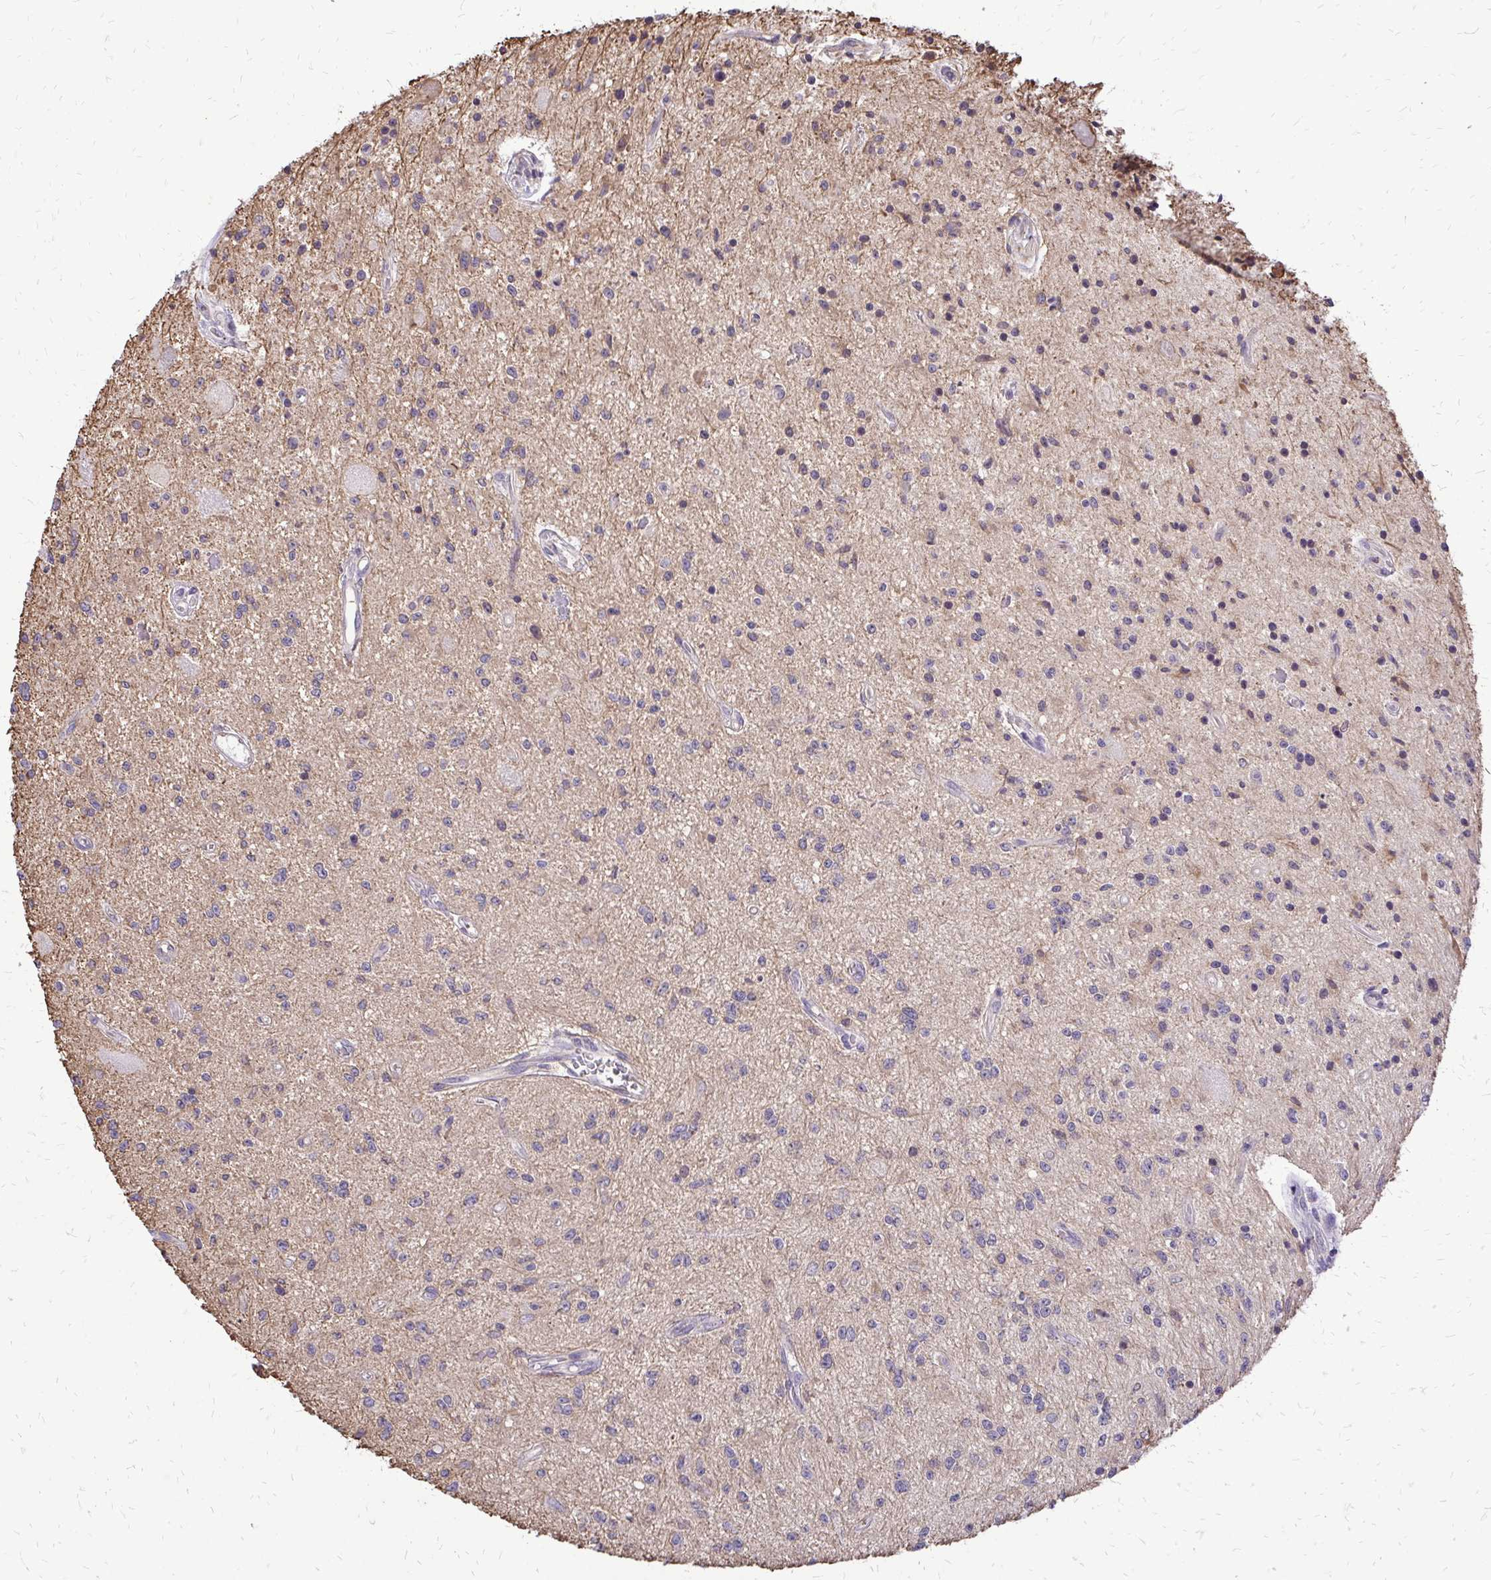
{"staining": {"intensity": "negative", "quantity": "none", "location": "none"}, "tissue": "glioma", "cell_type": "Tumor cells", "image_type": "cancer", "snomed": [{"axis": "morphology", "description": "Glioma, malignant, Low grade"}, {"axis": "topography", "description": "Cerebellum"}], "caption": "Malignant glioma (low-grade) was stained to show a protein in brown. There is no significant positivity in tumor cells.", "gene": "RPS3", "patient": {"sex": "female", "age": 14}}